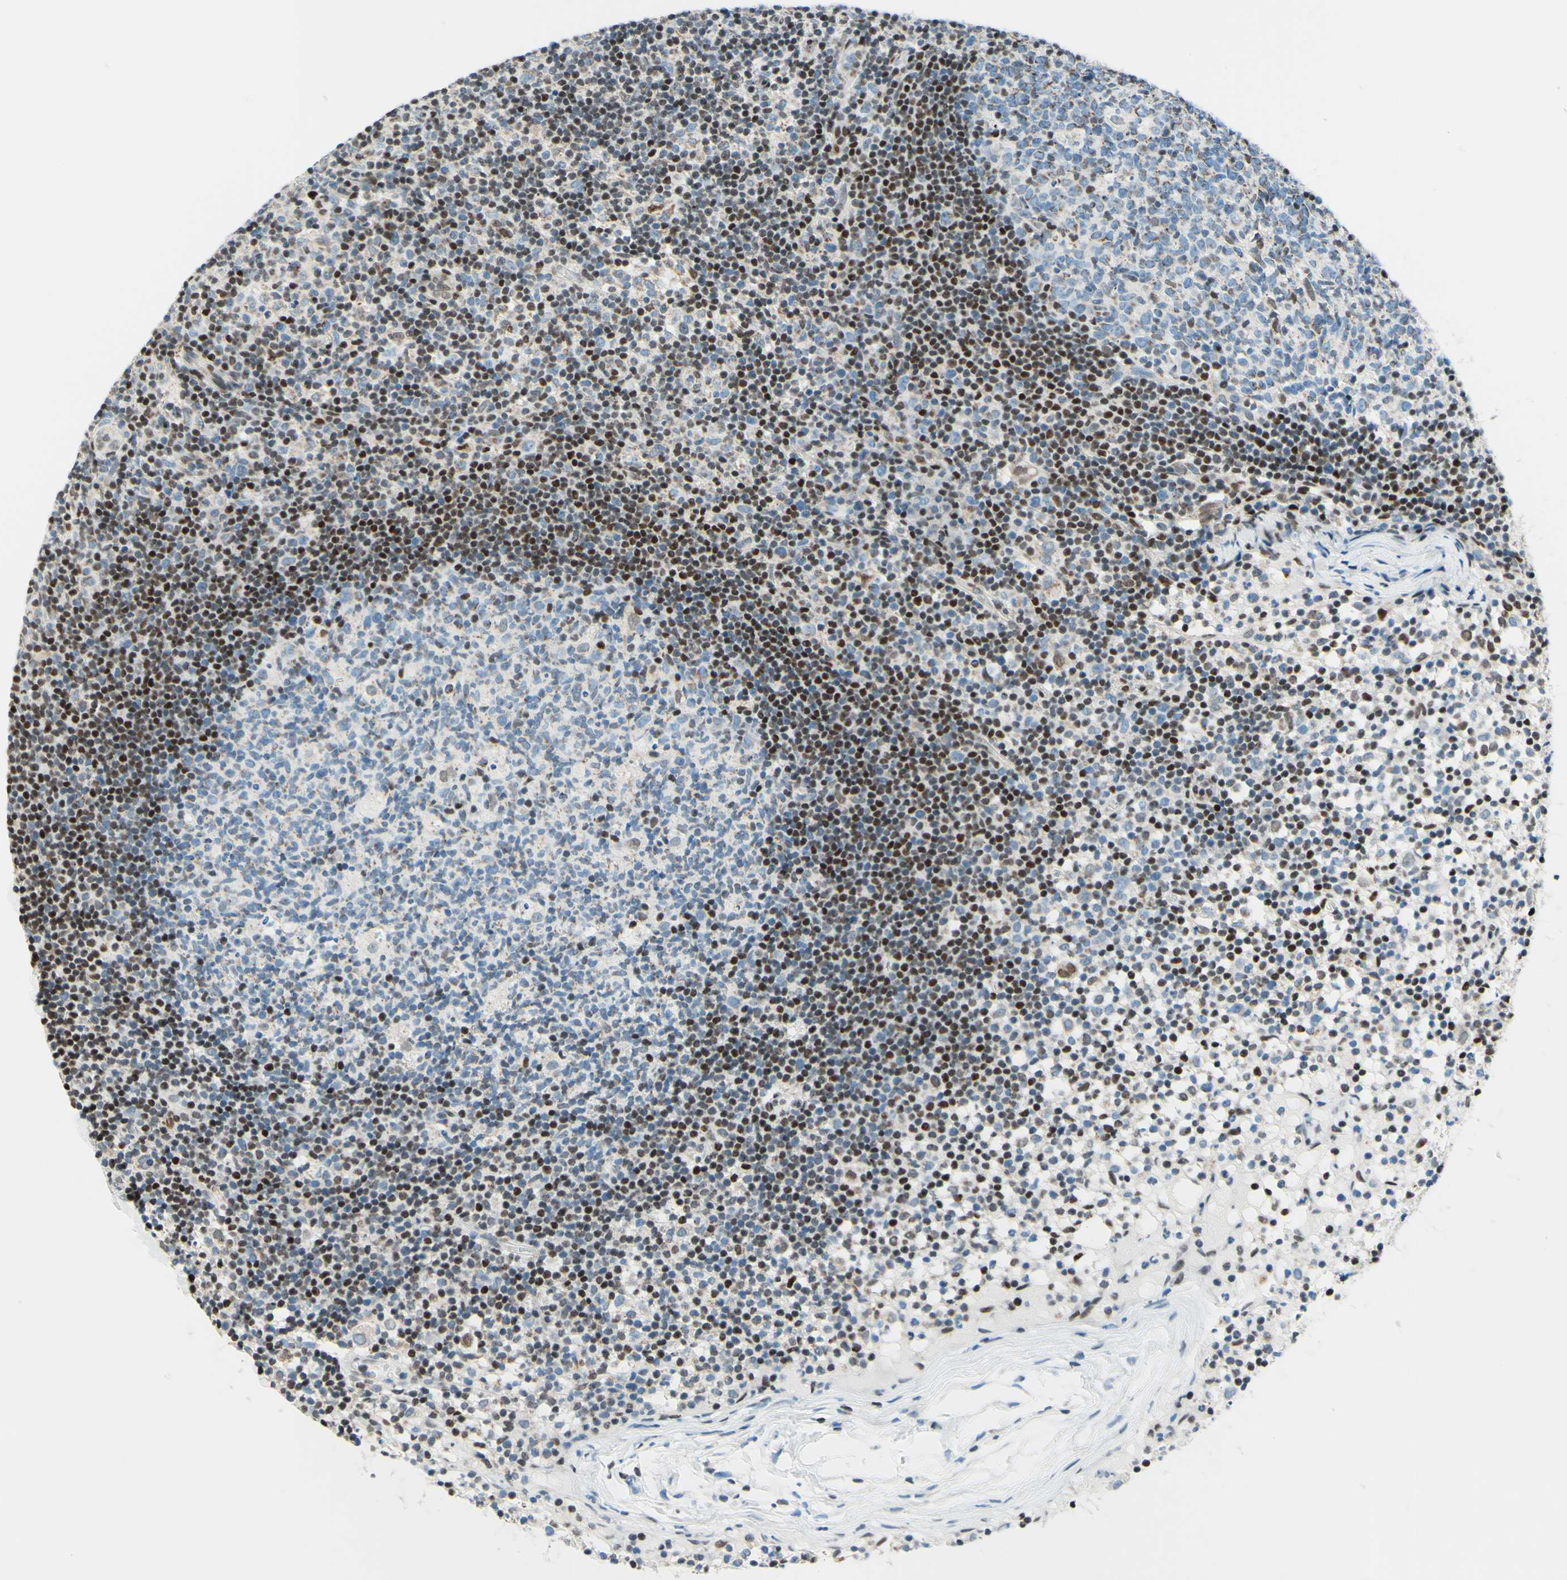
{"staining": {"intensity": "moderate", "quantity": "<25%", "location": "nuclear"}, "tissue": "lymph node", "cell_type": "Germinal center cells", "image_type": "normal", "snomed": [{"axis": "morphology", "description": "Normal tissue, NOS"}, {"axis": "morphology", "description": "Inflammation, NOS"}, {"axis": "topography", "description": "Lymph node"}], "caption": "Germinal center cells show low levels of moderate nuclear positivity in about <25% of cells in unremarkable lymph node.", "gene": "CBX7", "patient": {"sex": "male", "age": 55}}